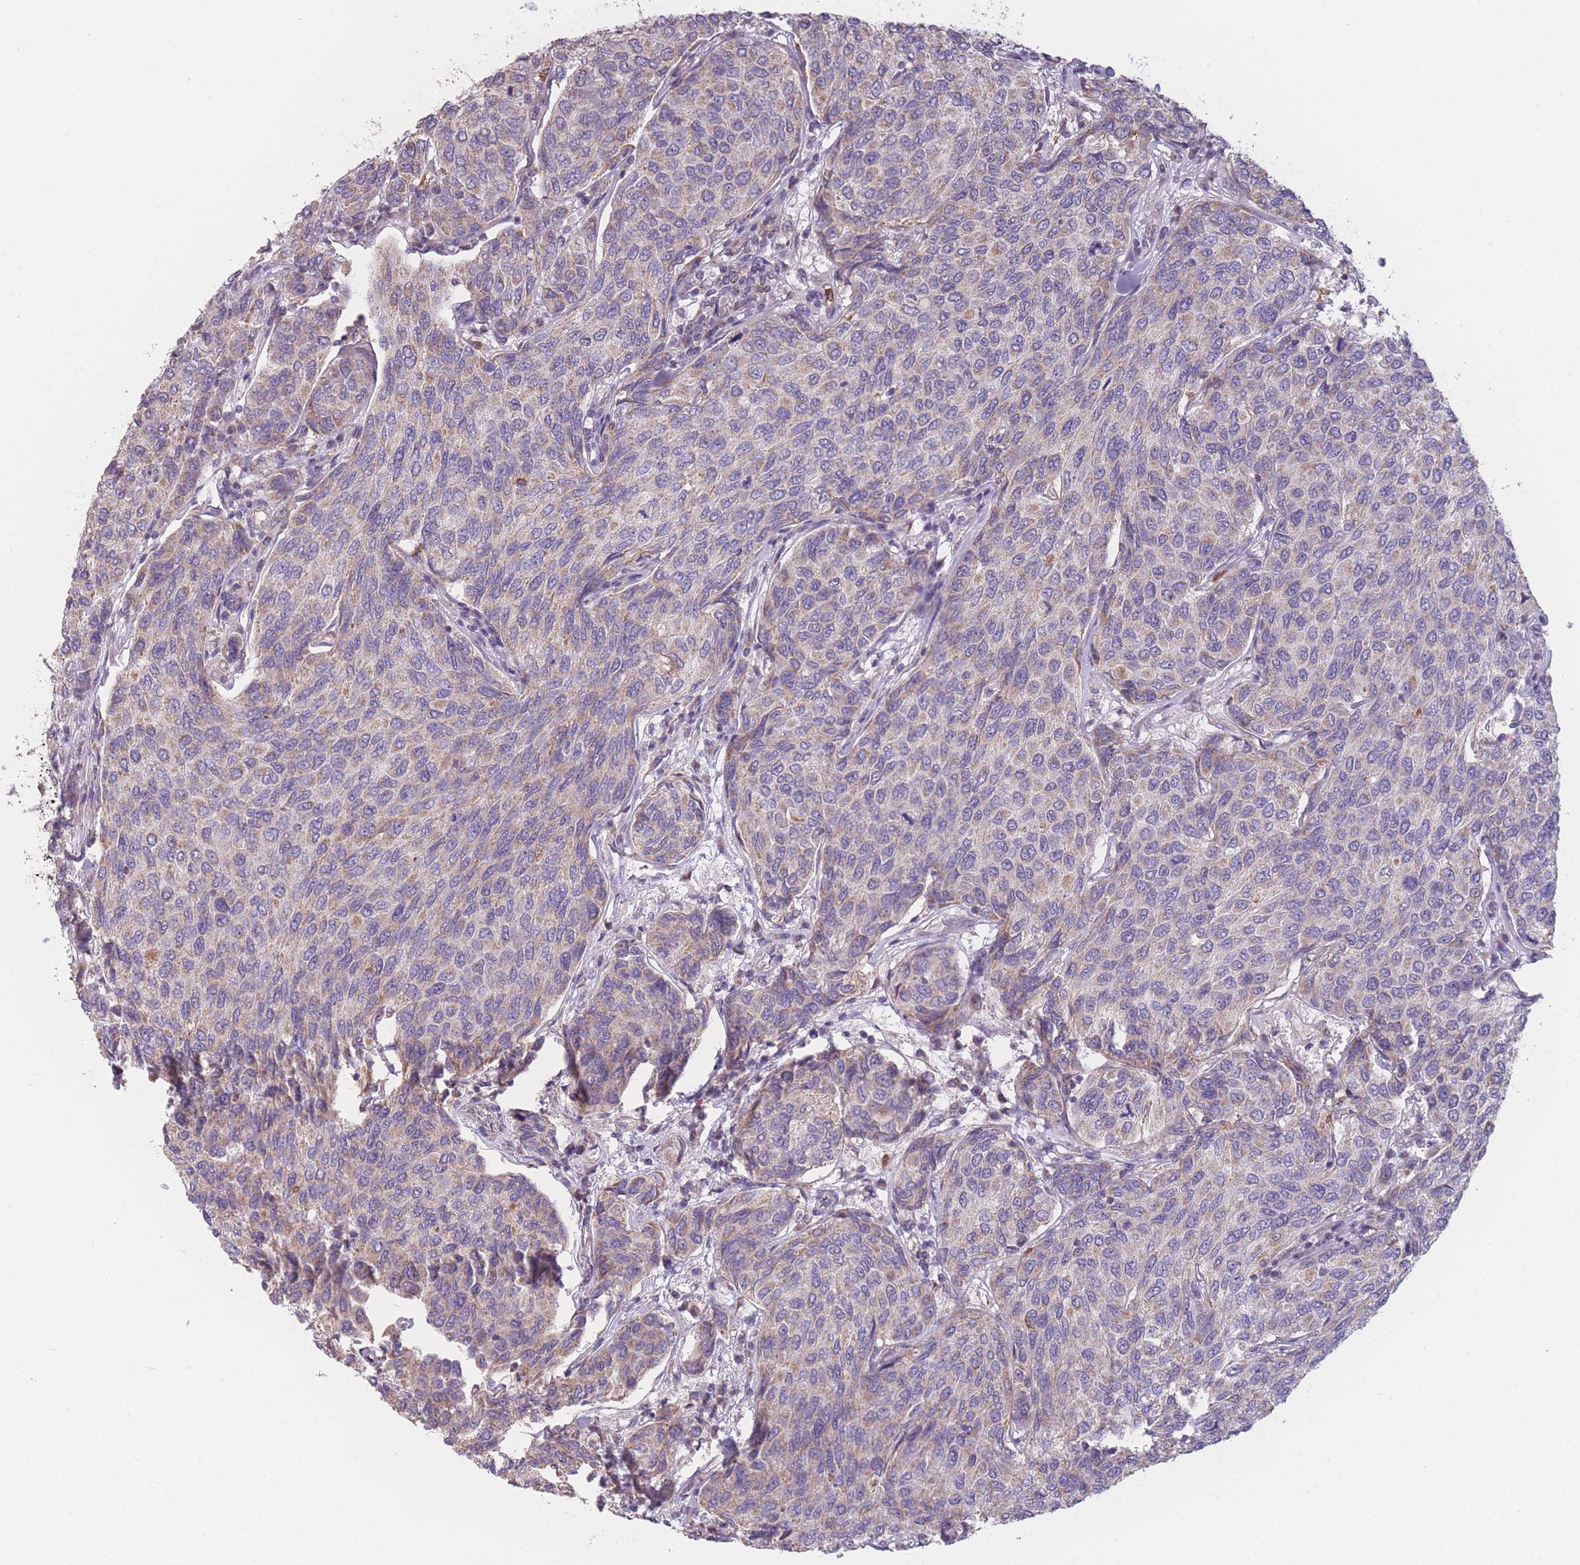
{"staining": {"intensity": "weak", "quantity": "25%-75%", "location": "cytoplasmic/membranous"}, "tissue": "breast cancer", "cell_type": "Tumor cells", "image_type": "cancer", "snomed": [{"axis": "morphology", "description": "Duct carcinoma"}, {"axis": "topography", "description": "Breast"}], "caption": "Weak cytoplasmic/membranous protein positivity is appreciated in approximately 25%-75% of tumor cells in breast cancer.", "gene": "PRAM1", "patient": {"sex": "female", "age": 55}}